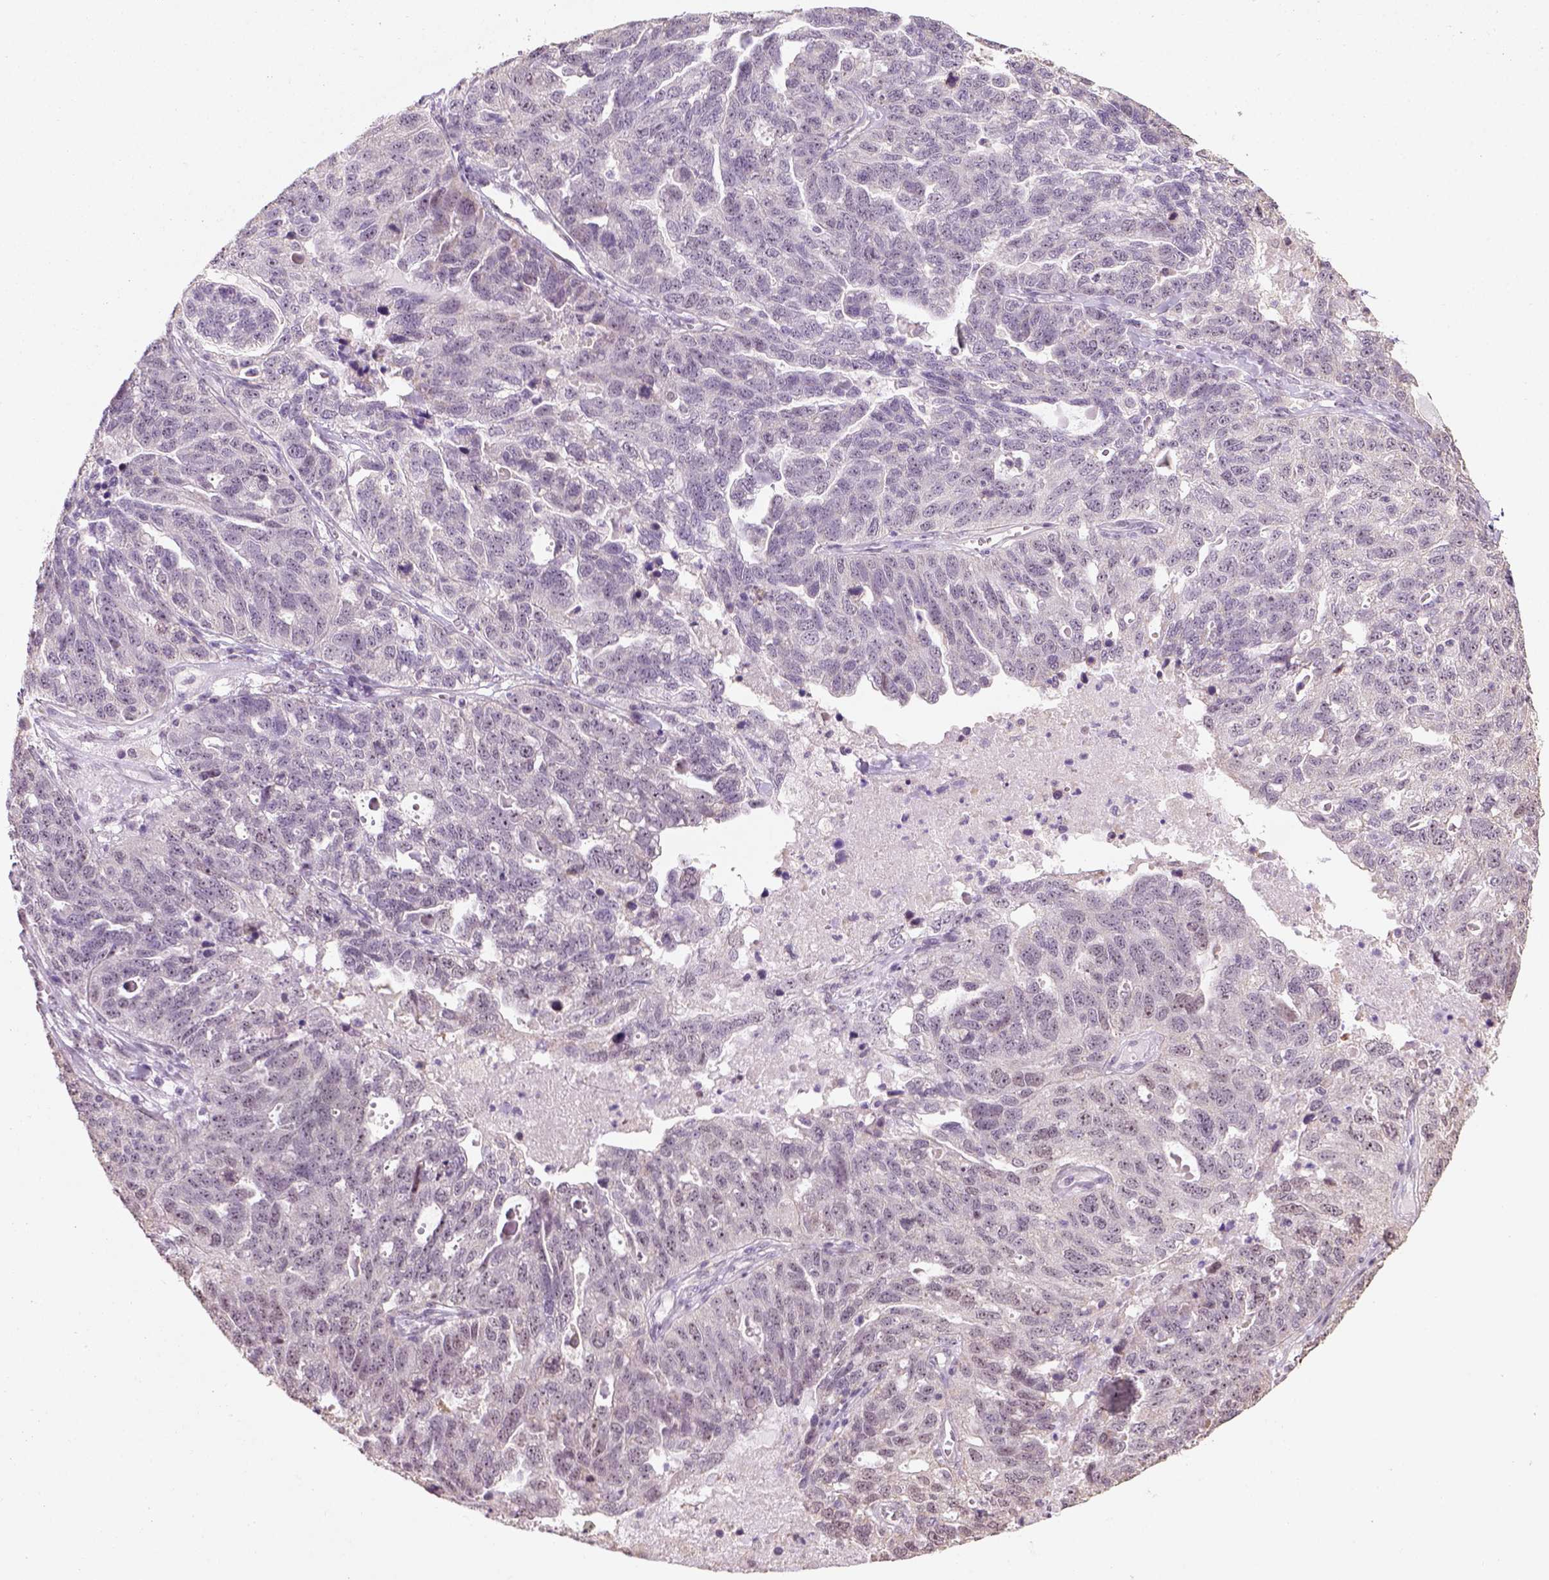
{"staining": {"intensity": "weak", "quantity": "25%-75%", "location": "nuclear"}, "tissue": "ovarian cancer", "cell_type": "Tumor cells", "image_type": "cancer", "snomed": [{"axis": "morphology", "description": "Cystadenocarcinoma, serous, NOS"}, {"axis": "topography", "description": "Ovary"}], "caption": "Protein staining of serous cystadenocarcinoma (ovarian) tissue shows weak nuclear staining in about 25%-75% of tumor cells.", "gene": "DDX50", "patient": {"sex": "female", "age": 71}}